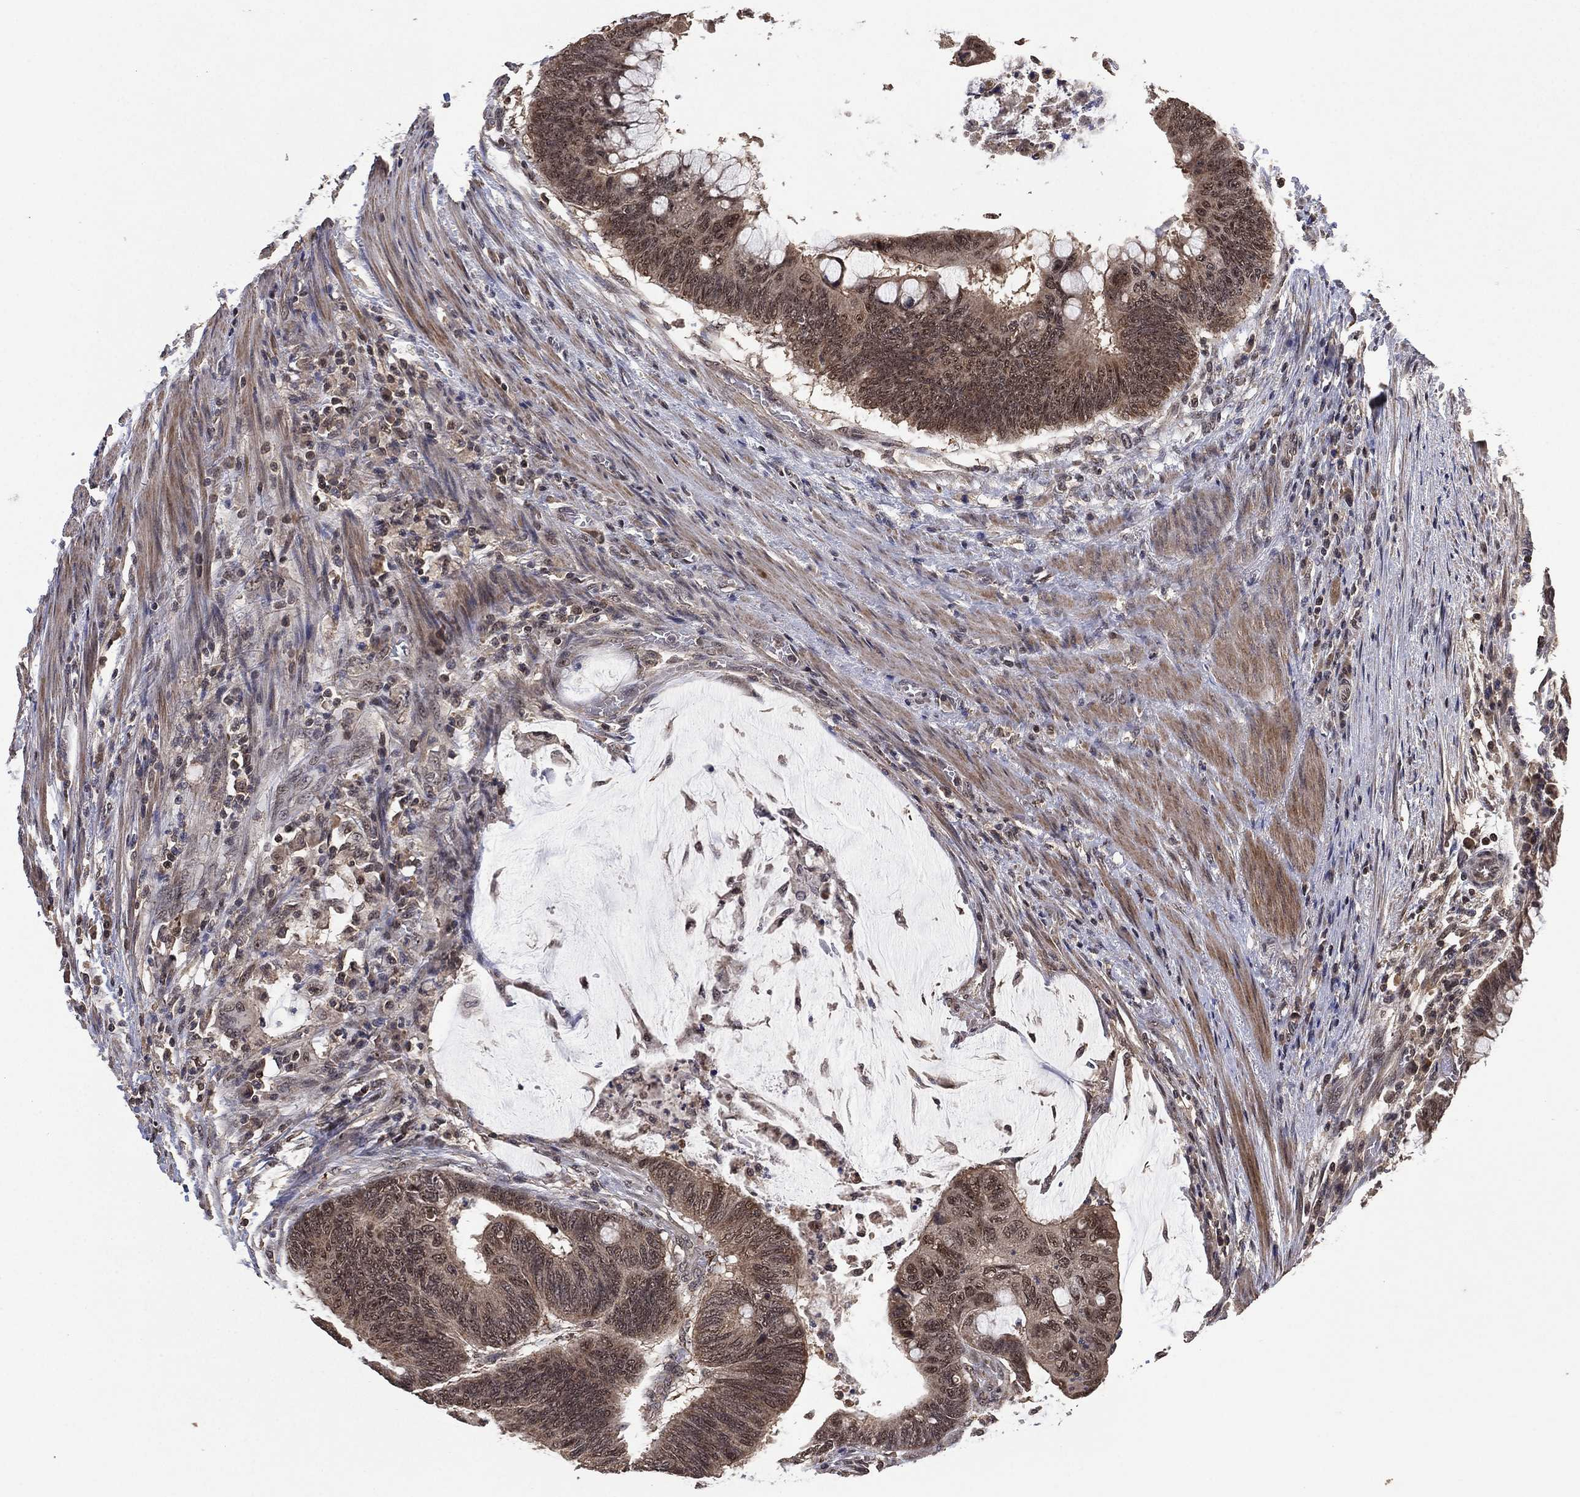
{"staining": {"intensity": "moderate", "quantity": "<25%", "location": "cytoplasmic/membranous"}, "tissue": "colorectal cancer", "cell_type": "Tumor cells", "image_type": "cancer", "snomed": [{"axis": "morphology", "description": "Normal tissue, NOS"}, {"axis": "morphology", "description": "Adenocarcinoma, NOS"}, {"axis": "topography", "description": "Rectum"}], "caption": "The immunohistochemical stain highlights moderate cytoplasmic/membranous expression in tumor cells of colorectal cancer tissue. Using DAB (brown) and hematoxylin (blue) stains, captured at high magnification using brightfield microscopy.", "gene": "NELFCD", "patient": {"sex": "male", "age": 92}}